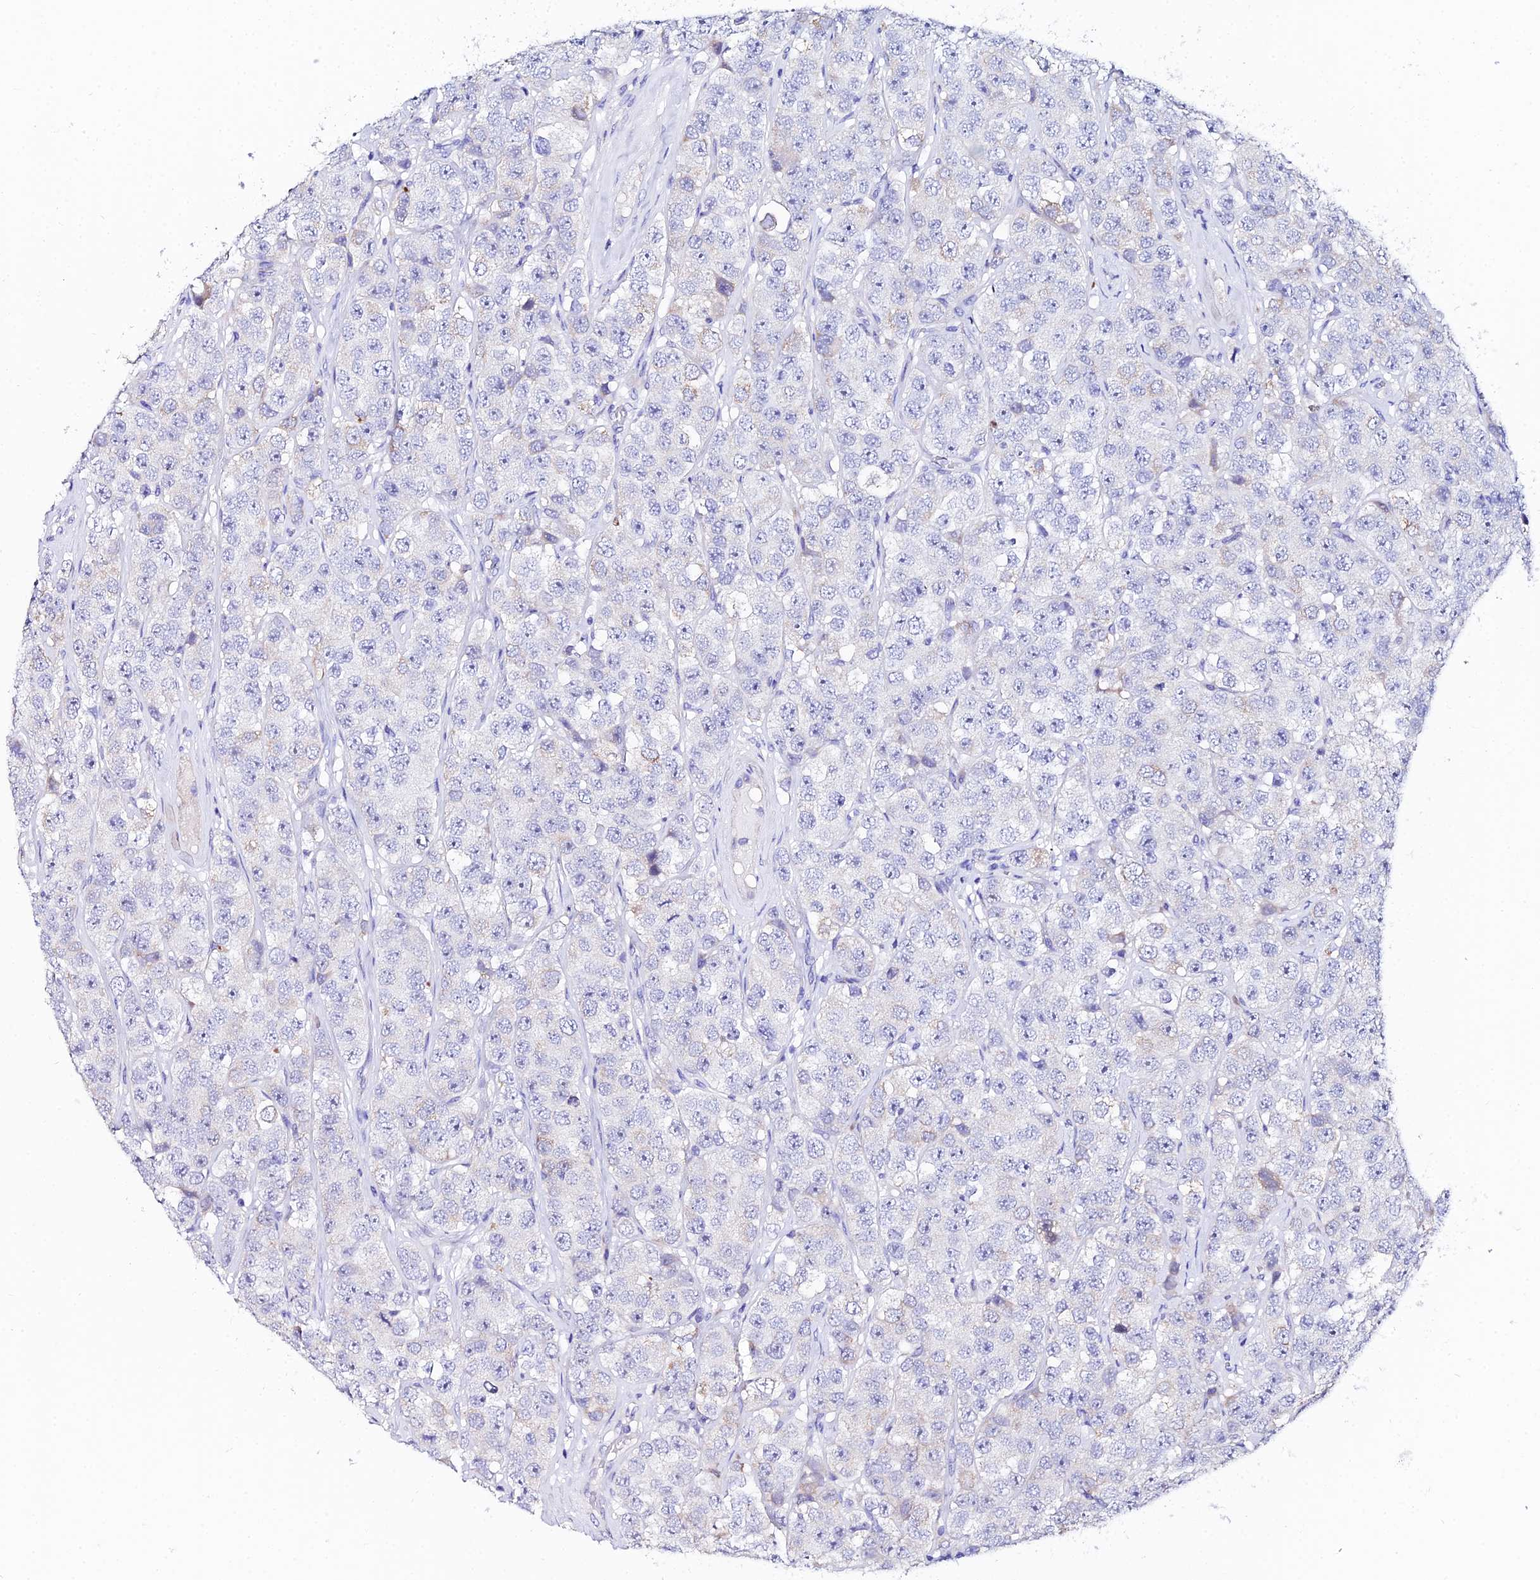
{"staining": {"intensity": "negative", "quantity": "none", "location": "none"}, "tissue": "testis cancer", "cell_type": "Tumor cells", "image_type": "cancer", "snomed": [{"axis": "morphology", "description": "Seminoma, NOS"}, {"axis": "topography", "description": "Testis"}], "caption": "High magnification brightfield microscopy of testis cancer stained with DAB (3,3'-diaminobenzidine) (brown) and counterstained with hematoxylin (blue): tumor cells show no significant positivity.", "gene": "CEP41", "patient": {"sex": "male", "age": 28}}